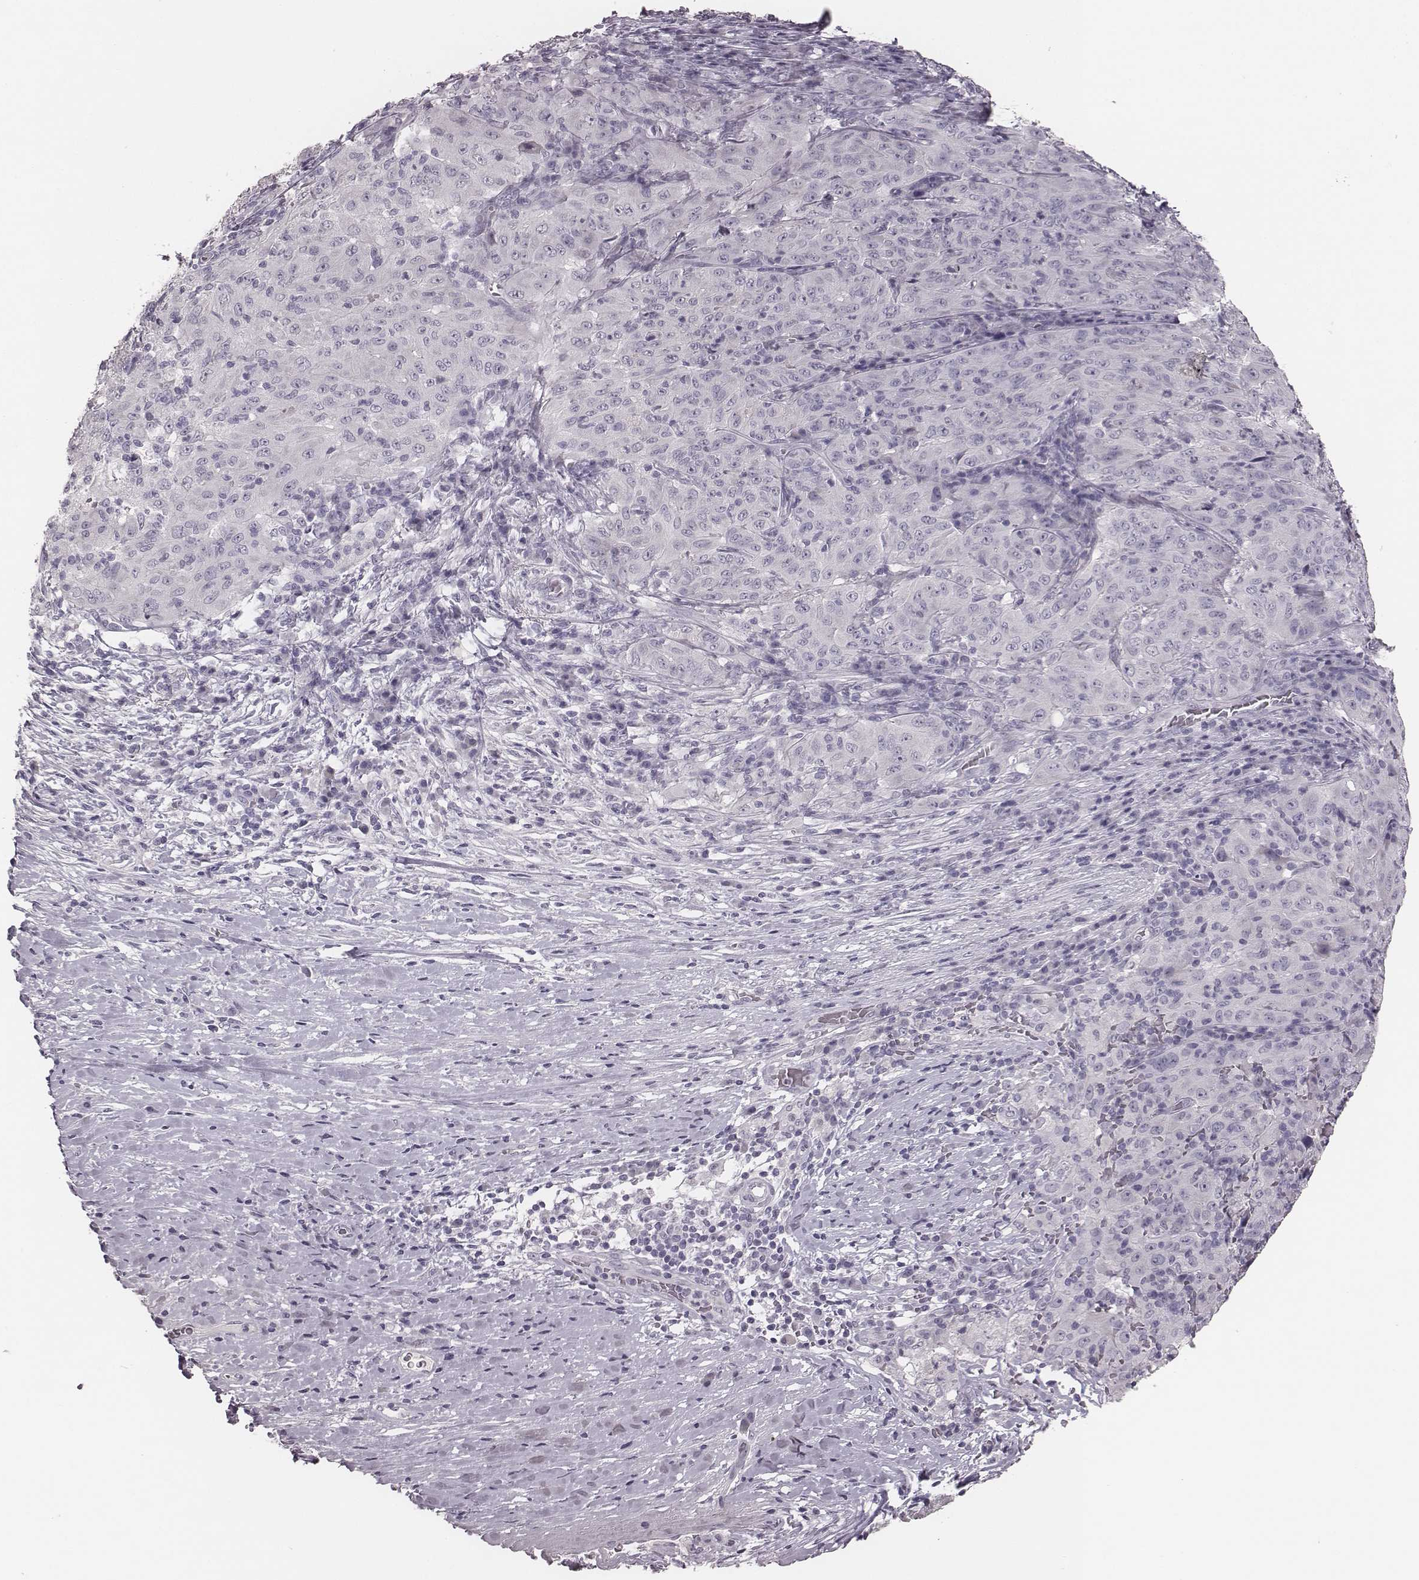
{"staining": {"intensity": "negative", "quantity": "none", "location": "none"}, "tissue": "pancreatic cancer", "cell_type": "Tumor cells", "image_type": "cancer", "snomed": [{"axis": "morphology", "description": "Adenocarcinoma, NOS"}, {"axis": "topography", "description": "Pancreas"}], "caption": "A histopathology image of pancreatic adenocarcinoma stained for a protein displays no brown staining in tumor cells. The staining was performed using DAB to visualize the protein expression in brown, while the nuclei were stained in blue with hematoxylin (Magnification: 20x).", "gene": "CSHL1", "patient": {"sex": "male", "age": 63}}